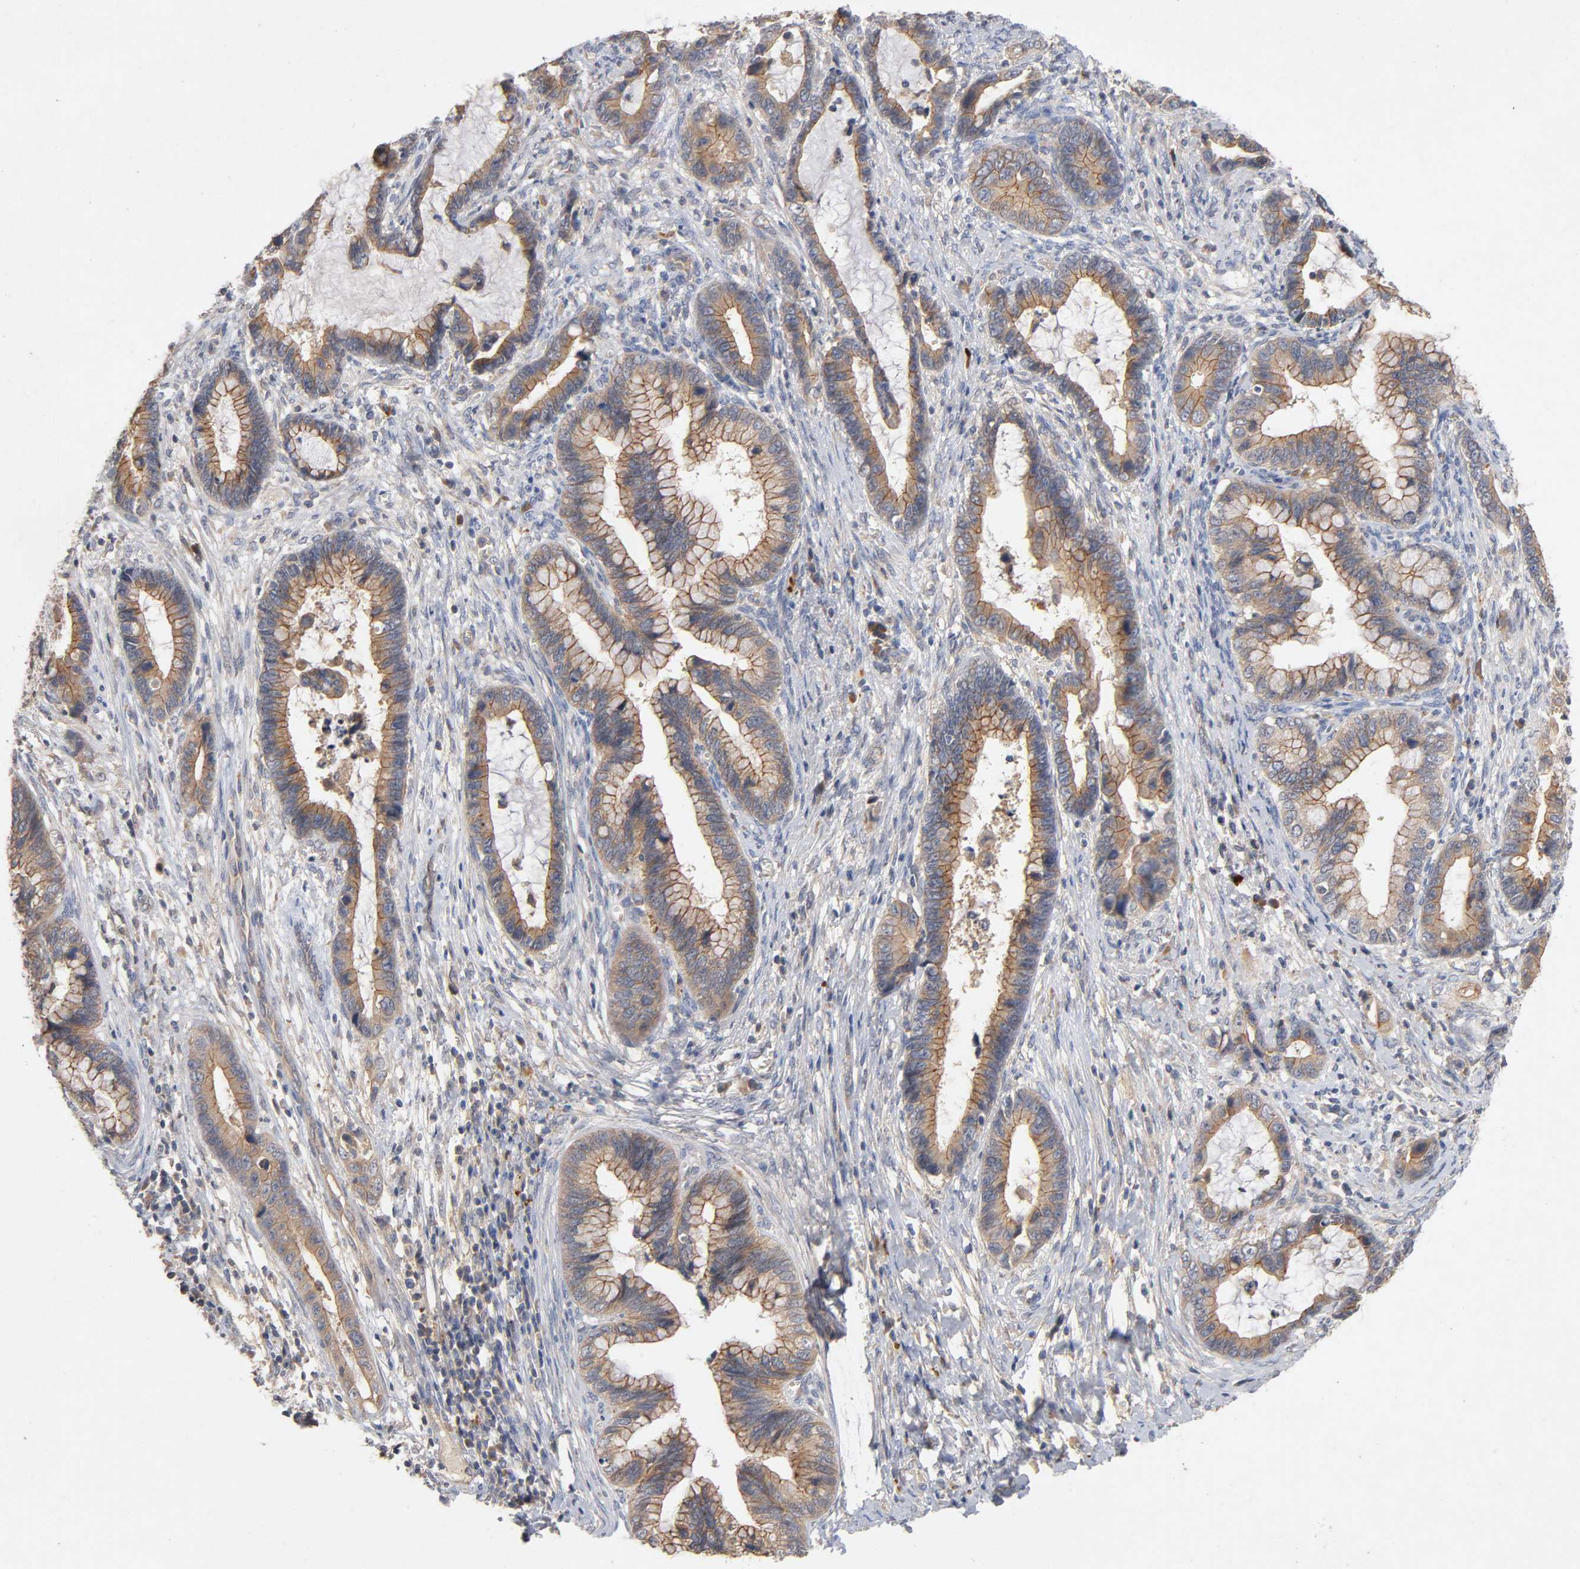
{"staining": {"intensity": "moderate", "quantity": ">75%", "location": "cytoplasmic/membranous"}, "tissue": "cervical cancer", "cell_type": "Tumor cells", "image_type": "cancer", "snomed": [{"axis": "morphology", "description": "Adenocarcinoma, NOS"}, {"axis": "topography", "description": "Cervix"}], "caption": "Moderate cytoplasmic/membranous protein expression is seen in approximately >75% of tumor cells in cervical cancer.", "gene": "PDZD11", "patient": {"sex": "female", "age": 44}}